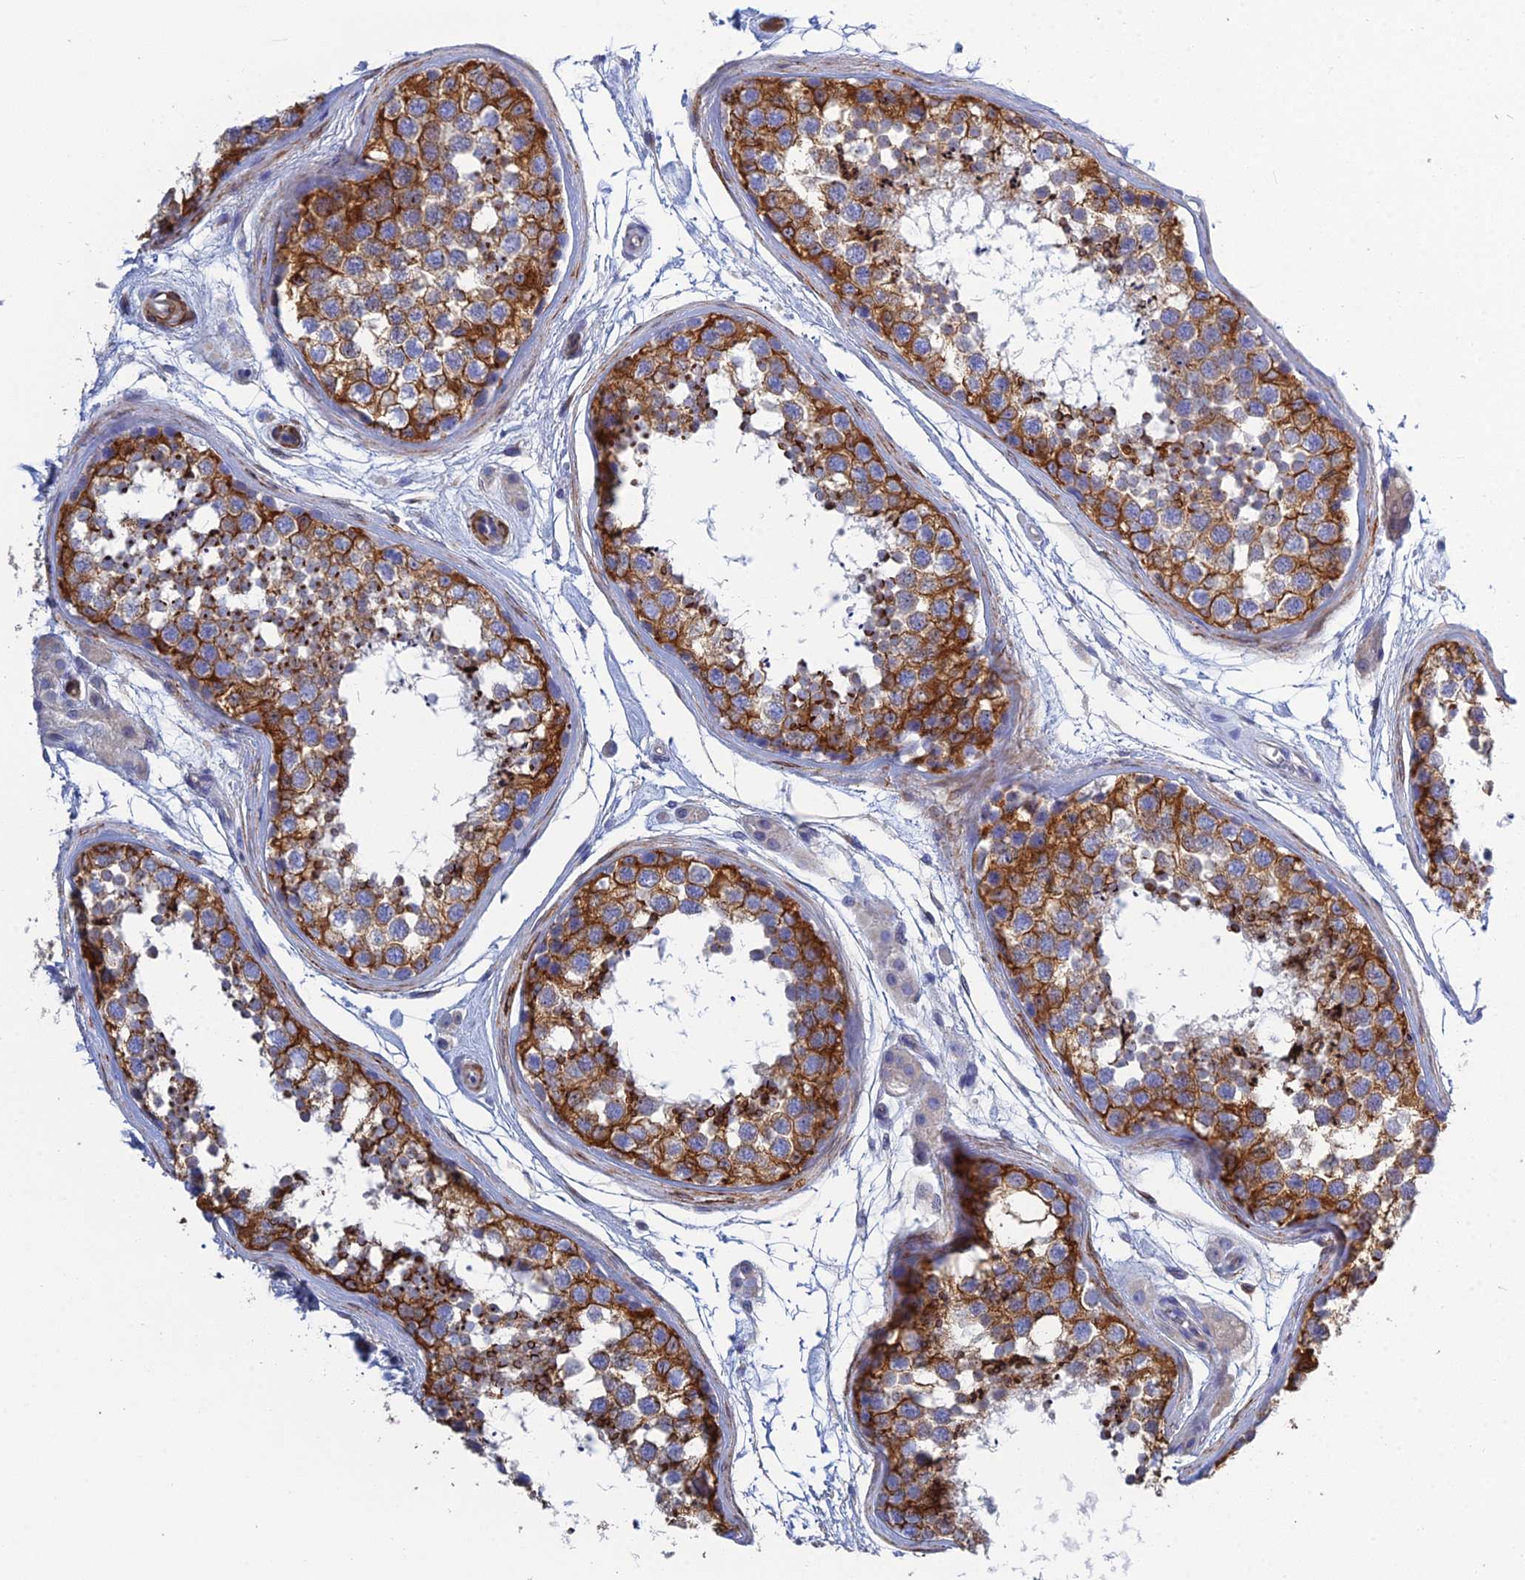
{"staining": {"intensity": "strong", "quantity": ">75%", "location": "cytoplasmic/membranous"}, "tissue": "testis", "cell_type": "Cells in seminiferous ducts", "image_type": "normal", "snomed": [{"axis": "morphology", "description": "Normal tissue, NOS"}, {"axis": "topography", "description": "Testis"}], "caption": "Testis stained with a brown dye demonstrates strong cytoplasmic/membranous positive expression in about >75% of cells in seminiferous ducts.", "gene": "PCDHA8", "patient": {"sex": "male", "age": 56}}